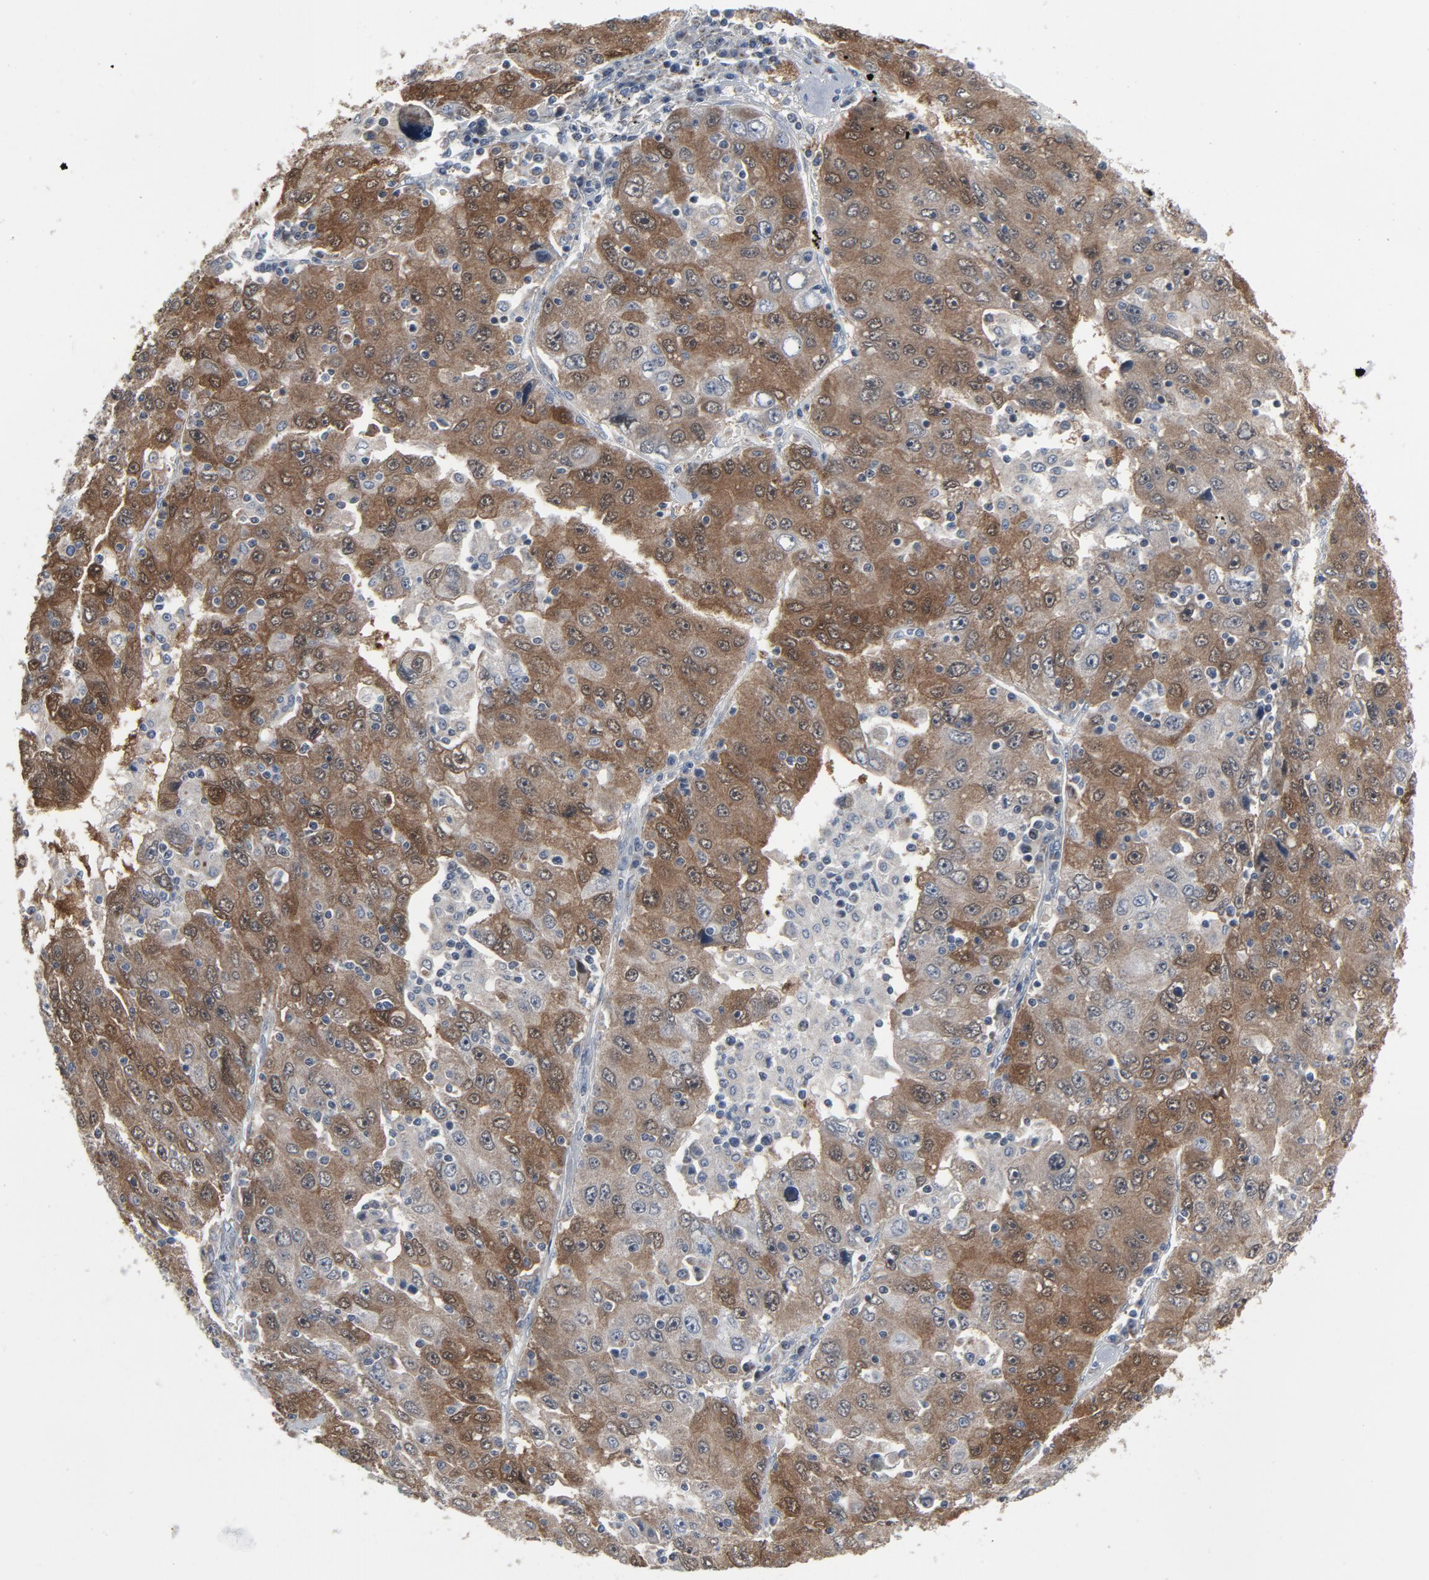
{"staining": {"intensity": "strong", "quantity": ">75%", "location": "cytoplasmic/membranous"}, "tissue": "liver cancer", "cell_type": "Tumor cells", "image_type": "cancer", "snomed": [{"axis": "morphology", "description": "Carcinoma, Hepatocellular, NOS"}, {"axis": "topography", "description": "Liver"}], "caption": "Brown immunohistochemical staining in human liver cancer (hepatocellular carcinoma) demonstrates strong cytoplasmic/membranous expression in about >75% of tumor cells. (Stains: DAB (3,3'-diaminobenzidine) in brown, nuclei in blue, Microscopy: brightfield microscopy at high magnification).", "gene": "GPX2", "patient": {"sex": "male", "age": 49}}